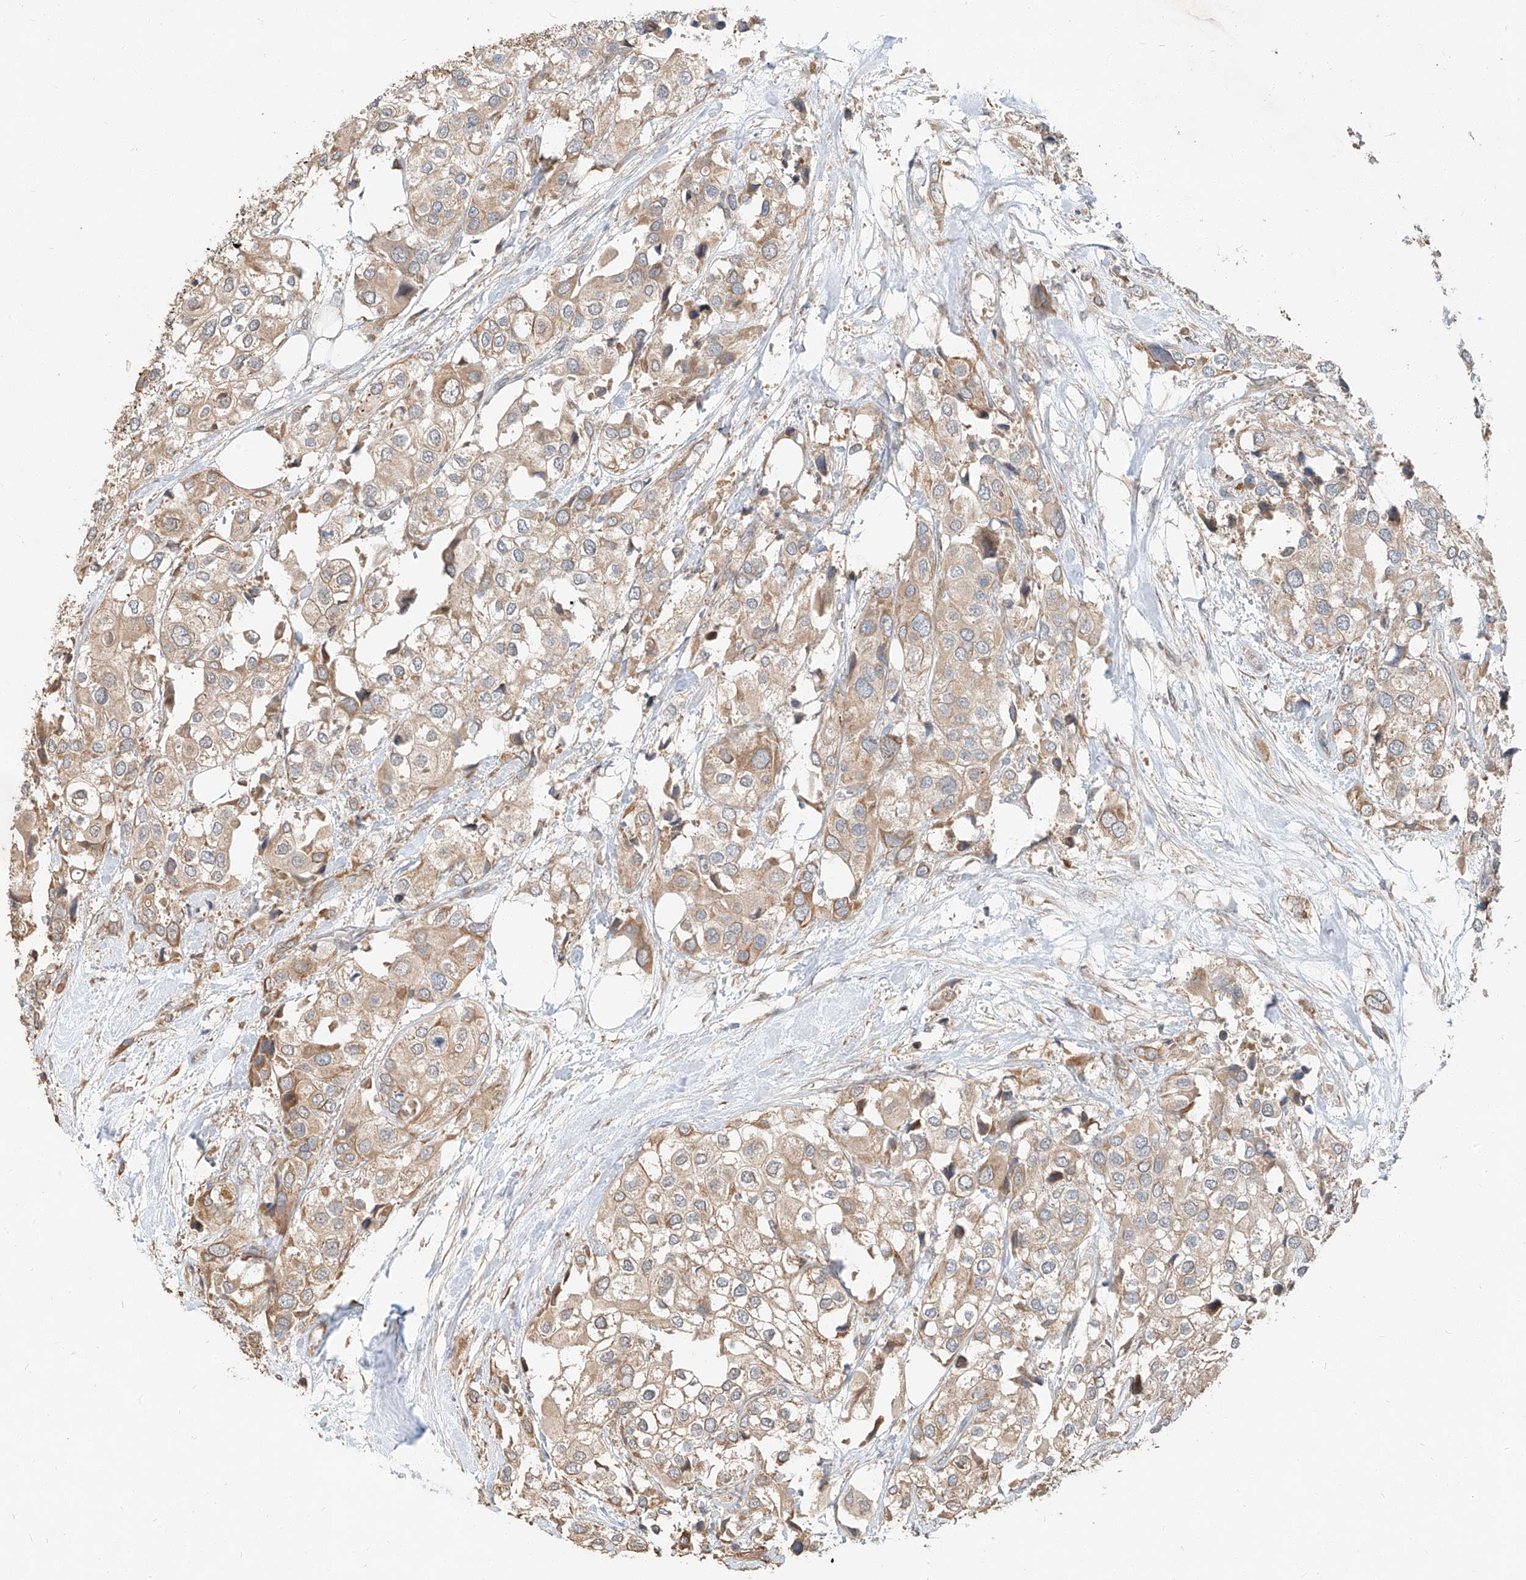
{"staining": {"intensity": "moderate", "quantity": ">75%", "location": "cytoplasmic/membranous"}, "tissue": "urothelial cancer", "cell_type": "Tumor cells", "image_type": "cancer", "snomed": [{"axis": "morphology", "description": "Urothelial carcinoma, High grade"}, {"axis": "topography", "description": "Urinary bladder"}], "caption": "Moderate cytoplasmic/membranous positivity for a protein is seen in about >75% of tumor cells of urothelial carcinoma (high-grade) using IHC.", "gene": "STX19", "patient": {"sex": "male", "age": 64}}